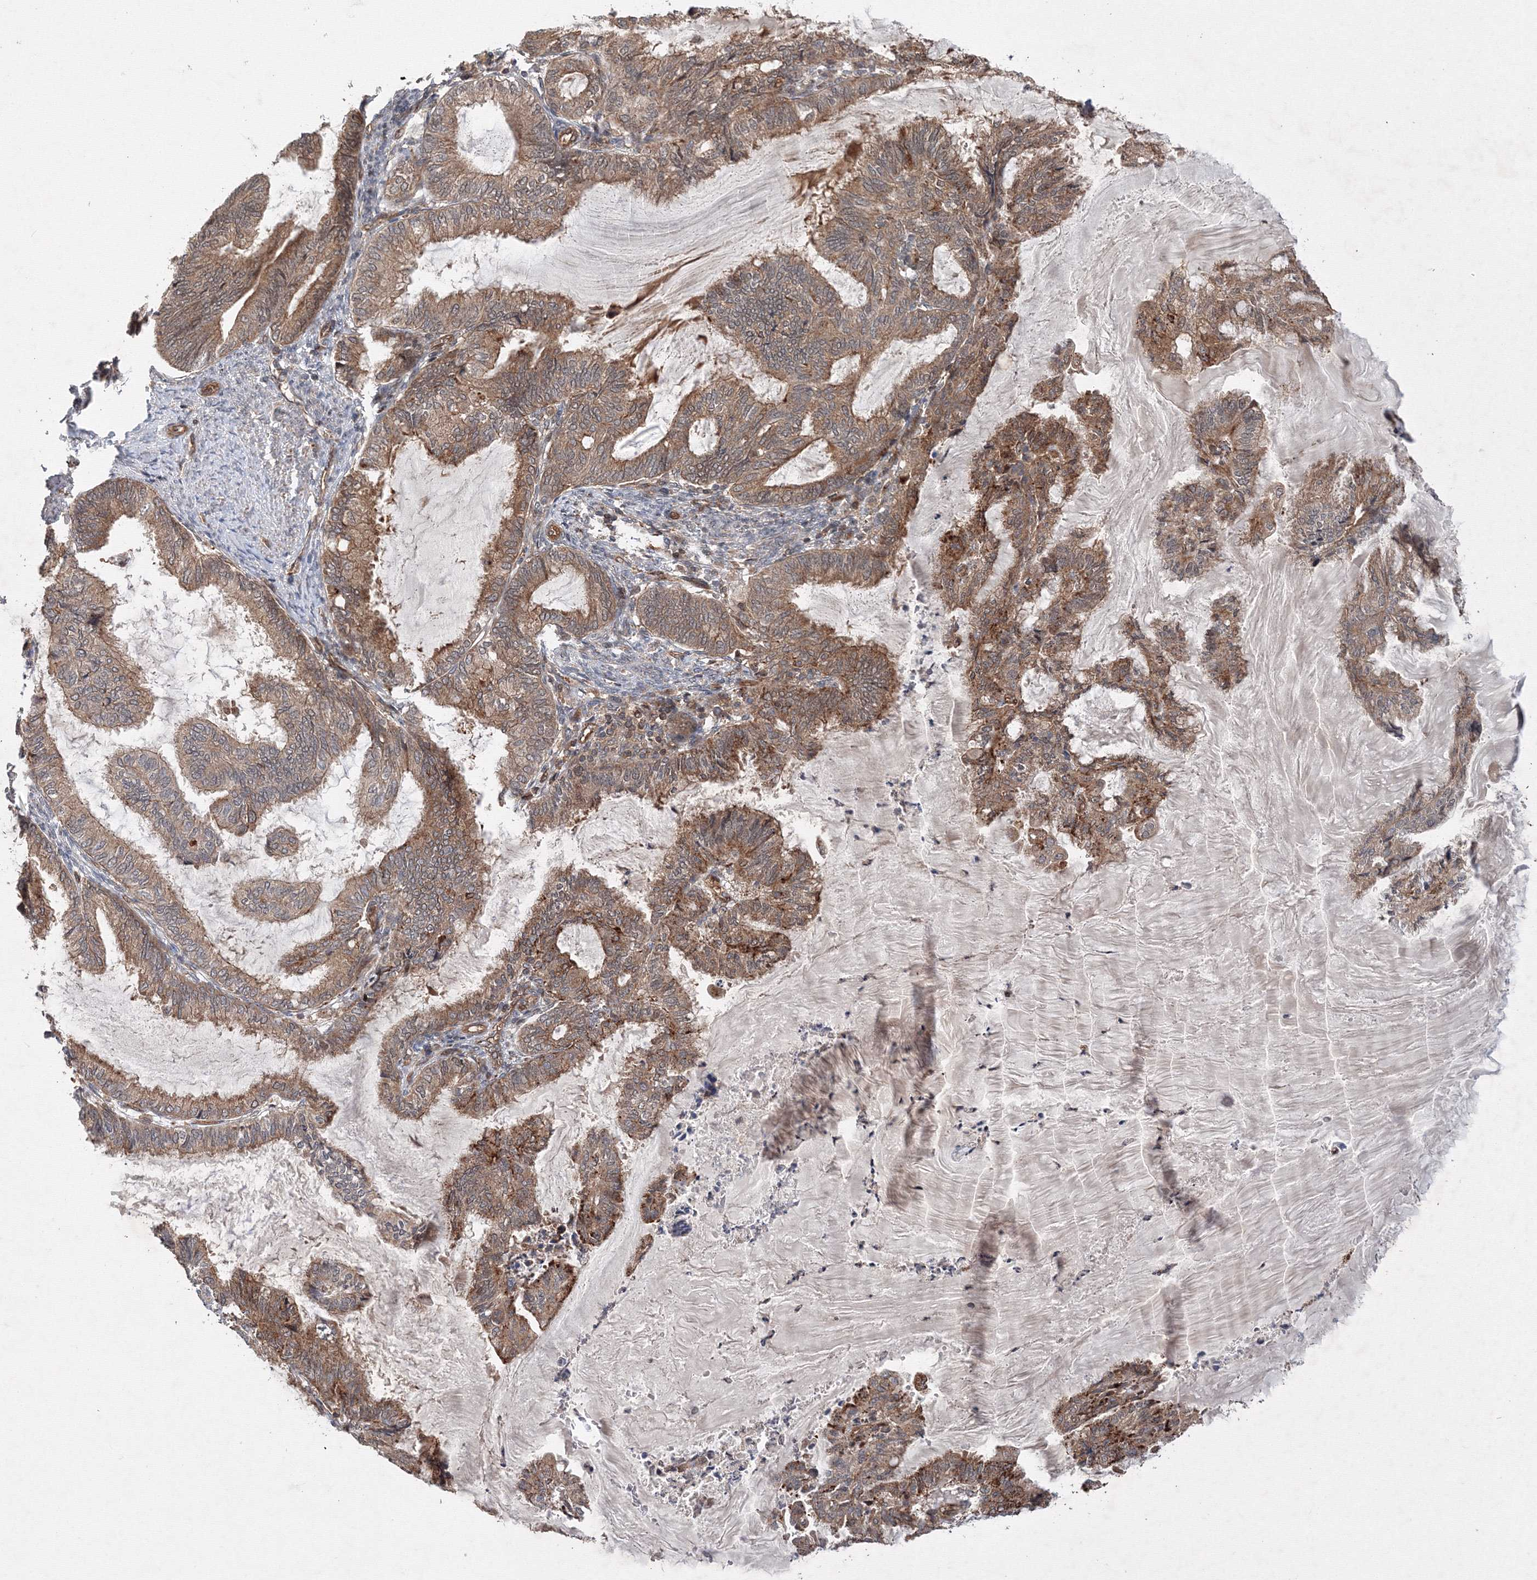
{"staining": {"intensity": "moderate", "quantity": ">75%", "location": "cytoplasmic/membranous"}, "tissue": "endometrial cancer", "cell_type": "Tumor cells", "image_type": "cancer", "snomed": [{"axis": "morphology", "description": "Adenocarcinoma, NOS"}, {"axis": "topography", "description": "Endometrium"}], "caption": "This is a photomicrograph of immunohistochemistry (IHC) staining of endometrial cancer (adenocarcinoma), which shows moderate staining in the cytoplasmic/membranous of tumor cells.", "gene": "DCTD", "patient": {"sex": "female", "age": 86}}